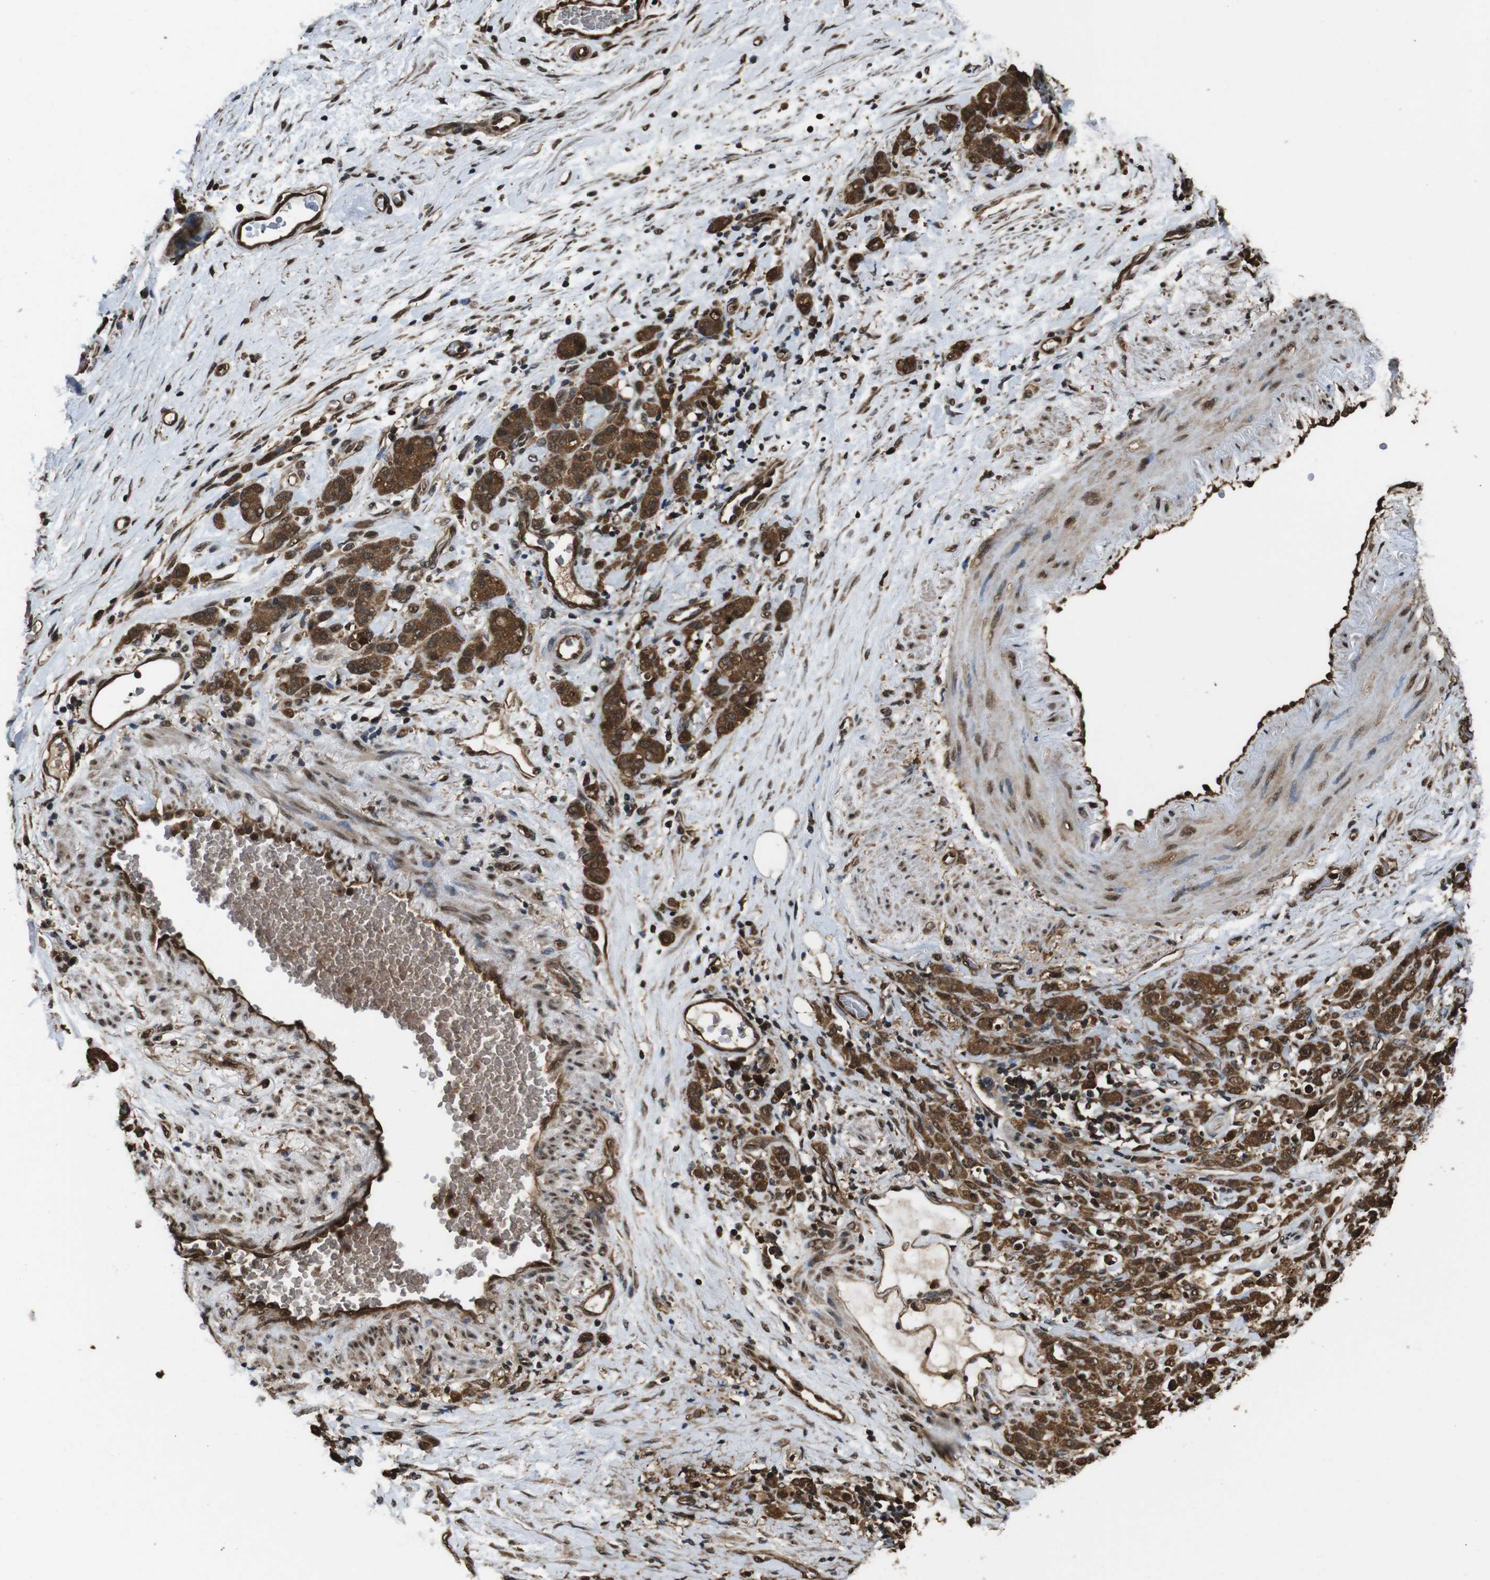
{"staining": {"intensity": "strong", "quantity": ">75%", "location": "cytoplasmic/membranous,nuclear"}, "tissue": "stomach cancer", "cell_type": "Tumor cells", "image_type": "cancer", "snomed": [{"axis": "morphology", "description": "Adenocarcinoma, NOS"}, {"axis": "topography", "description": "Stomach"}], "caption": "Strong cytoplasmic/membranous and nuclear protein expression is seen in approximately >75% of tumor cells in stomach adenocarcinoma.", "gene": "VCP", "patient": {"sex": "male", "age": 82}}